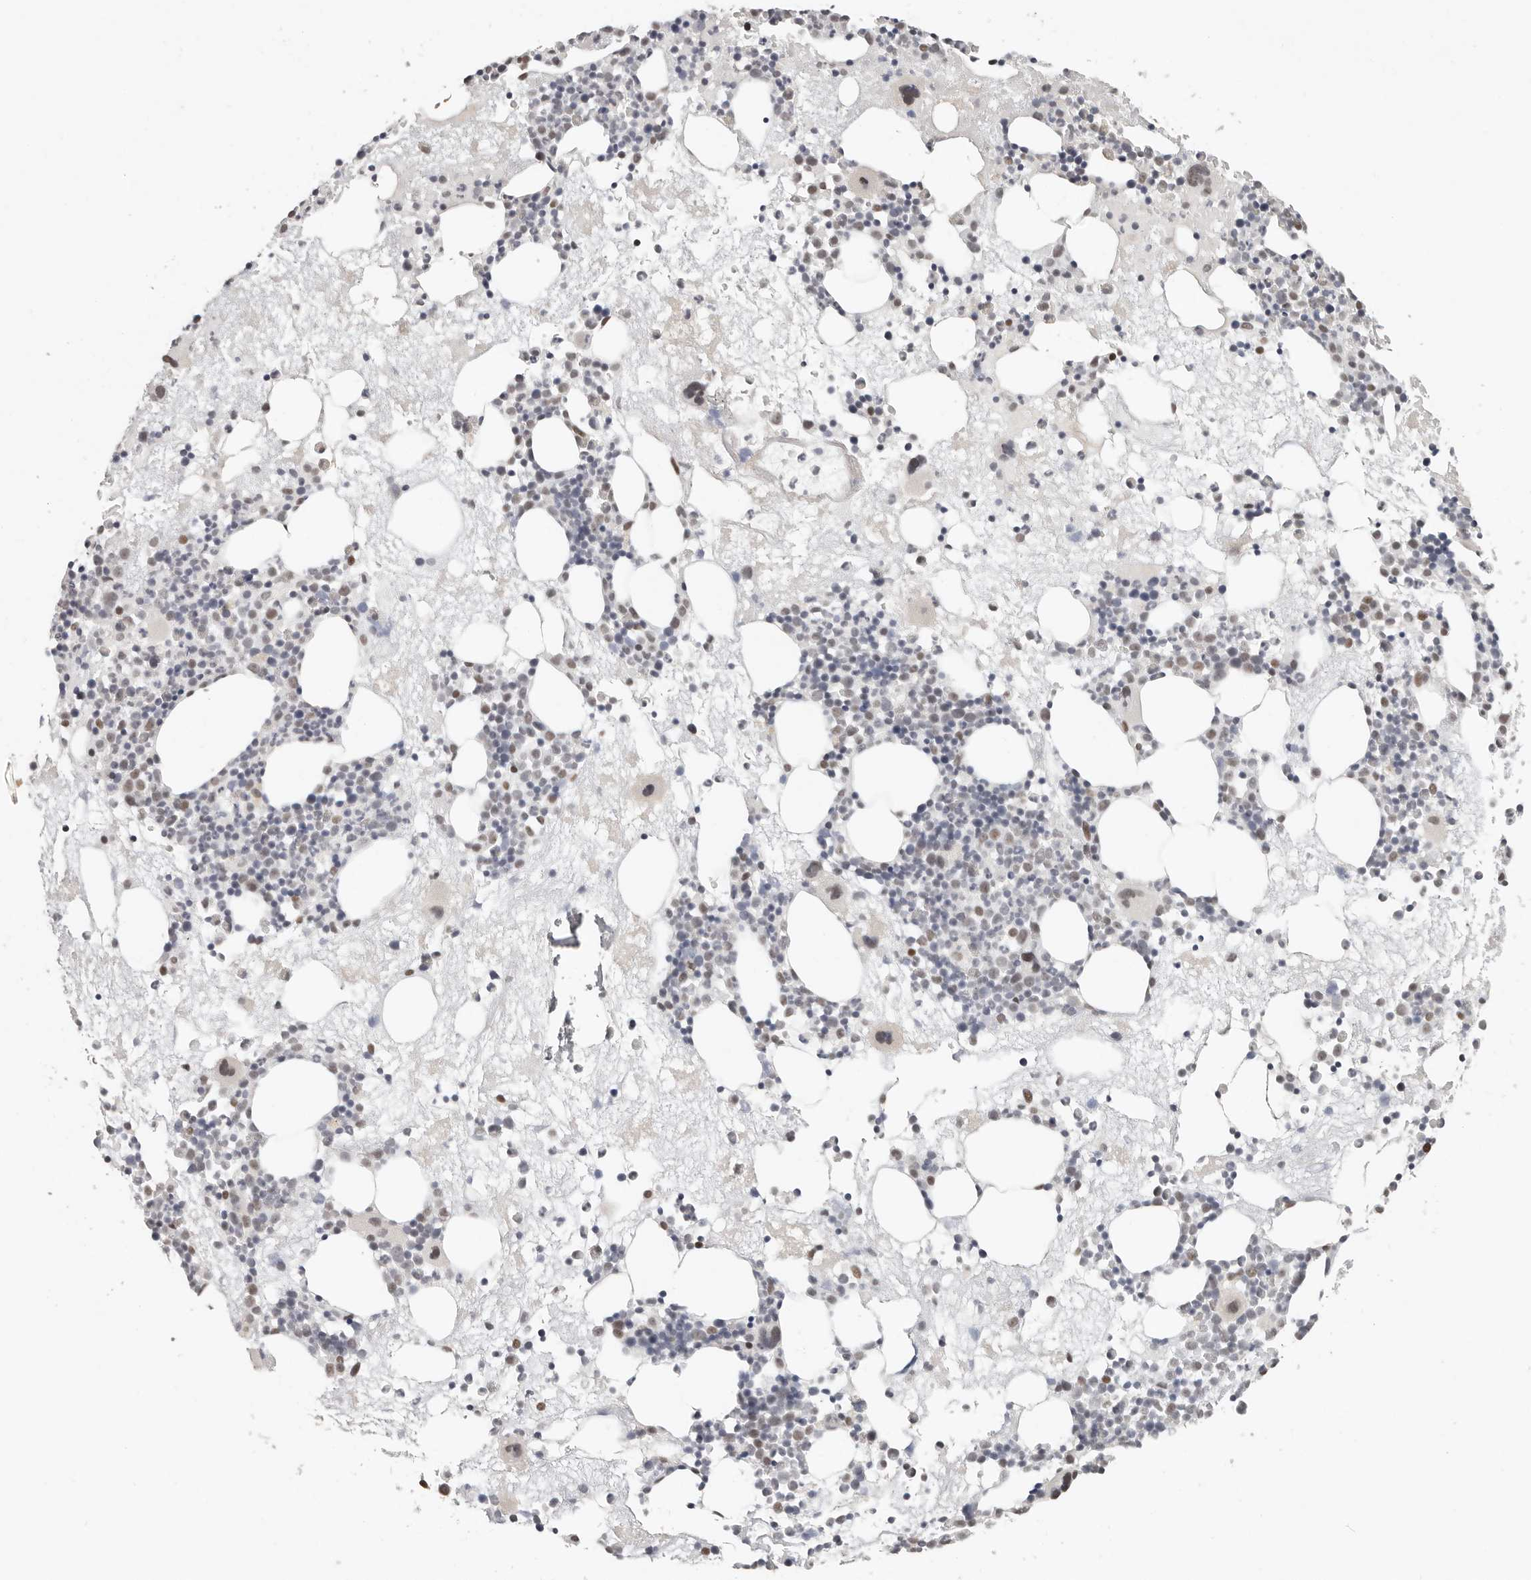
{"staining": {"intensity": "weak", "quantity": "<25%", "location": "nuclear"}, "tissue": "bone marrow", "cell_type": "Hematopoietic cells", "image_type": "normal", "snomed": [{"axis": "morphology", "description": "Normal tissue, NOS"}, {"axis": "topography", "description": "Bone marrow"}], "caption": "There is no significant positivity in hematopoietic cells of bone marrow. The staining was performed using DAB (3,3'-diaminobenzidine) to visualize the protein expression in brown, while the nuclei were stained in blue with hematoxylin (Magnification: 20x).", "gene": "LARP7", "patient": {"sex": "male", "age": 50}}